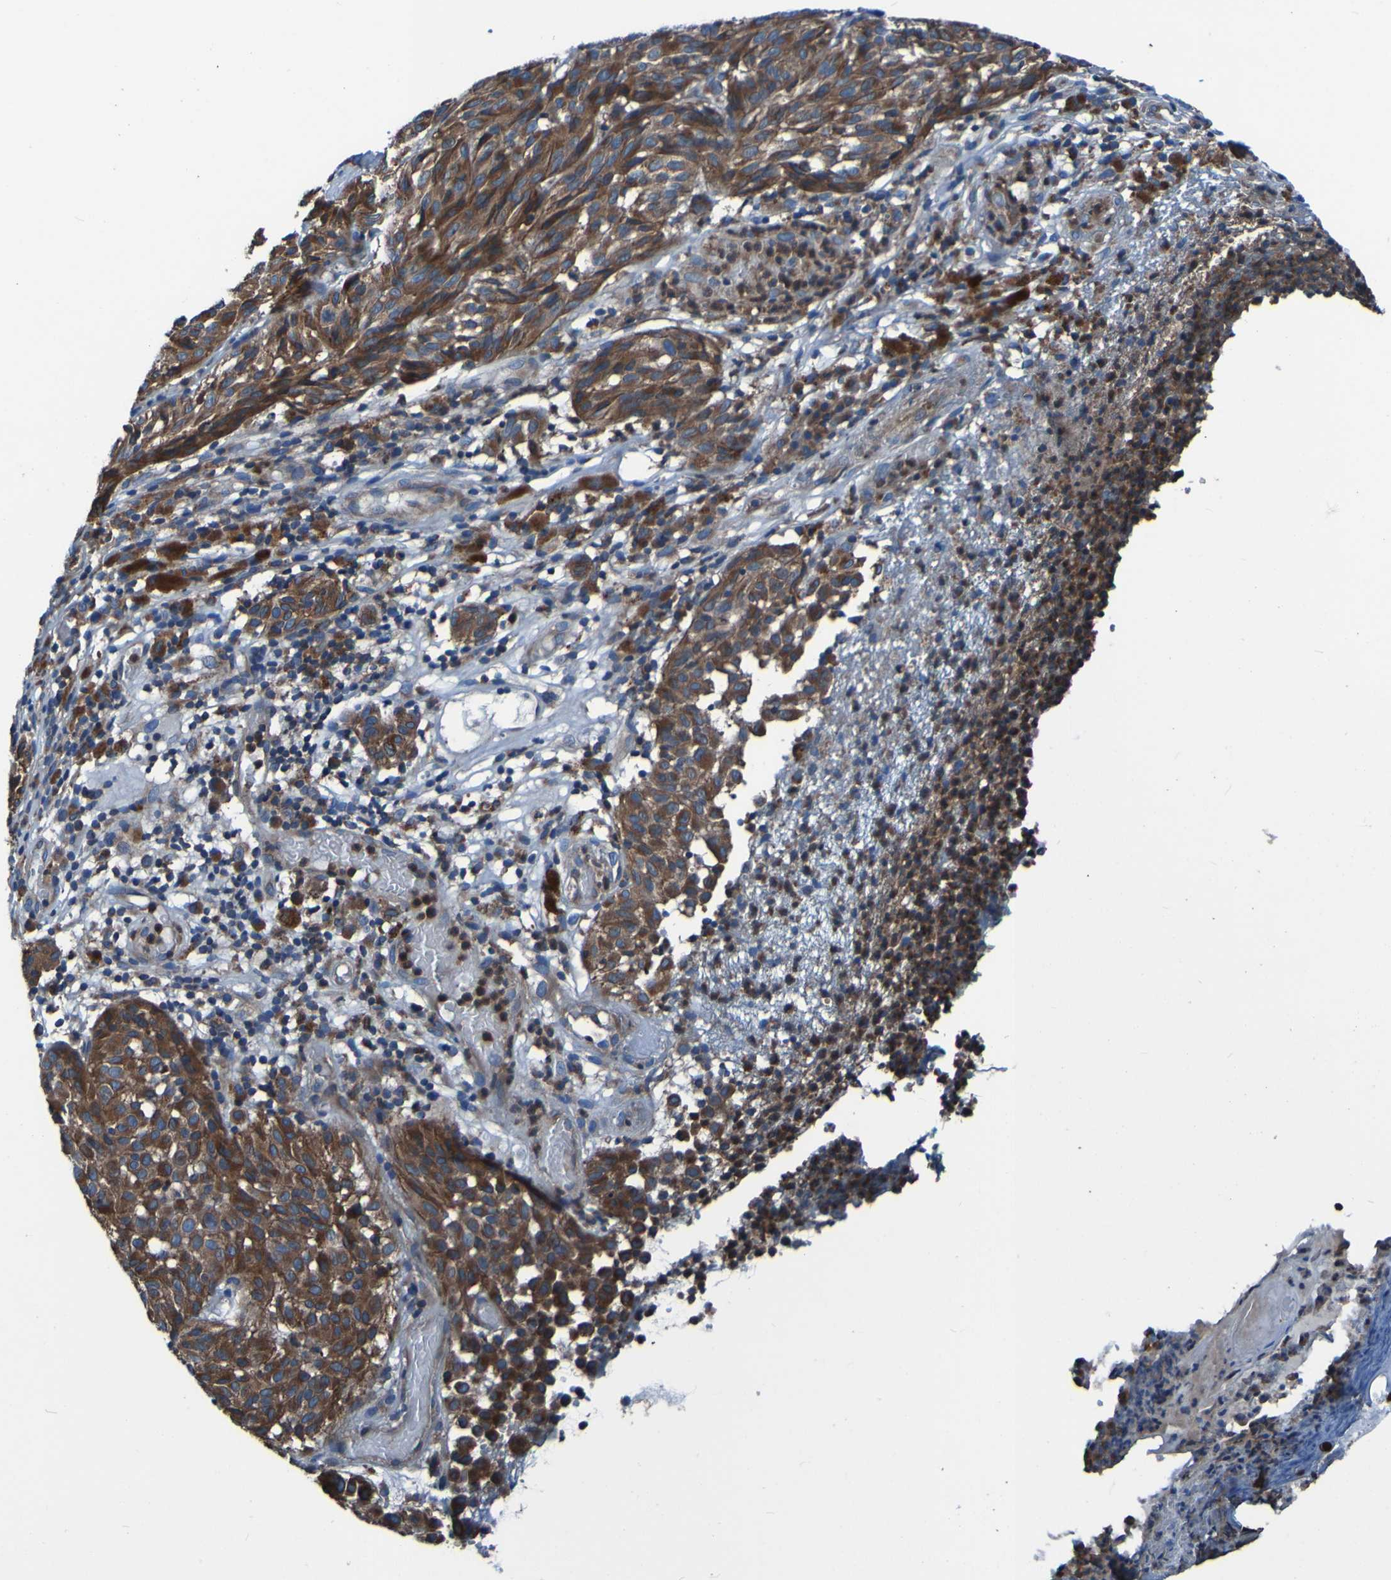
{"staining": {"intensity": "strong", "quantity": ">75%", "location": "cytoplasmic/membranous"}, "tissue": "melanoma", "cell_type": "Tumor cells", "image_type": "cancer", "snomed": [{"axis": "morphology", "description": "Malignant melanoma, NOS"}, {"axis": "topography", "description": "Skin"}], "caption": "Human malignant melanoma stained with a brown dye demonstrates strong cytoplasmic/membranous positive staining in about >75% of tumor cells.", "gene": "RAB5B", "patient": {"sex": "female", "age": 46}}